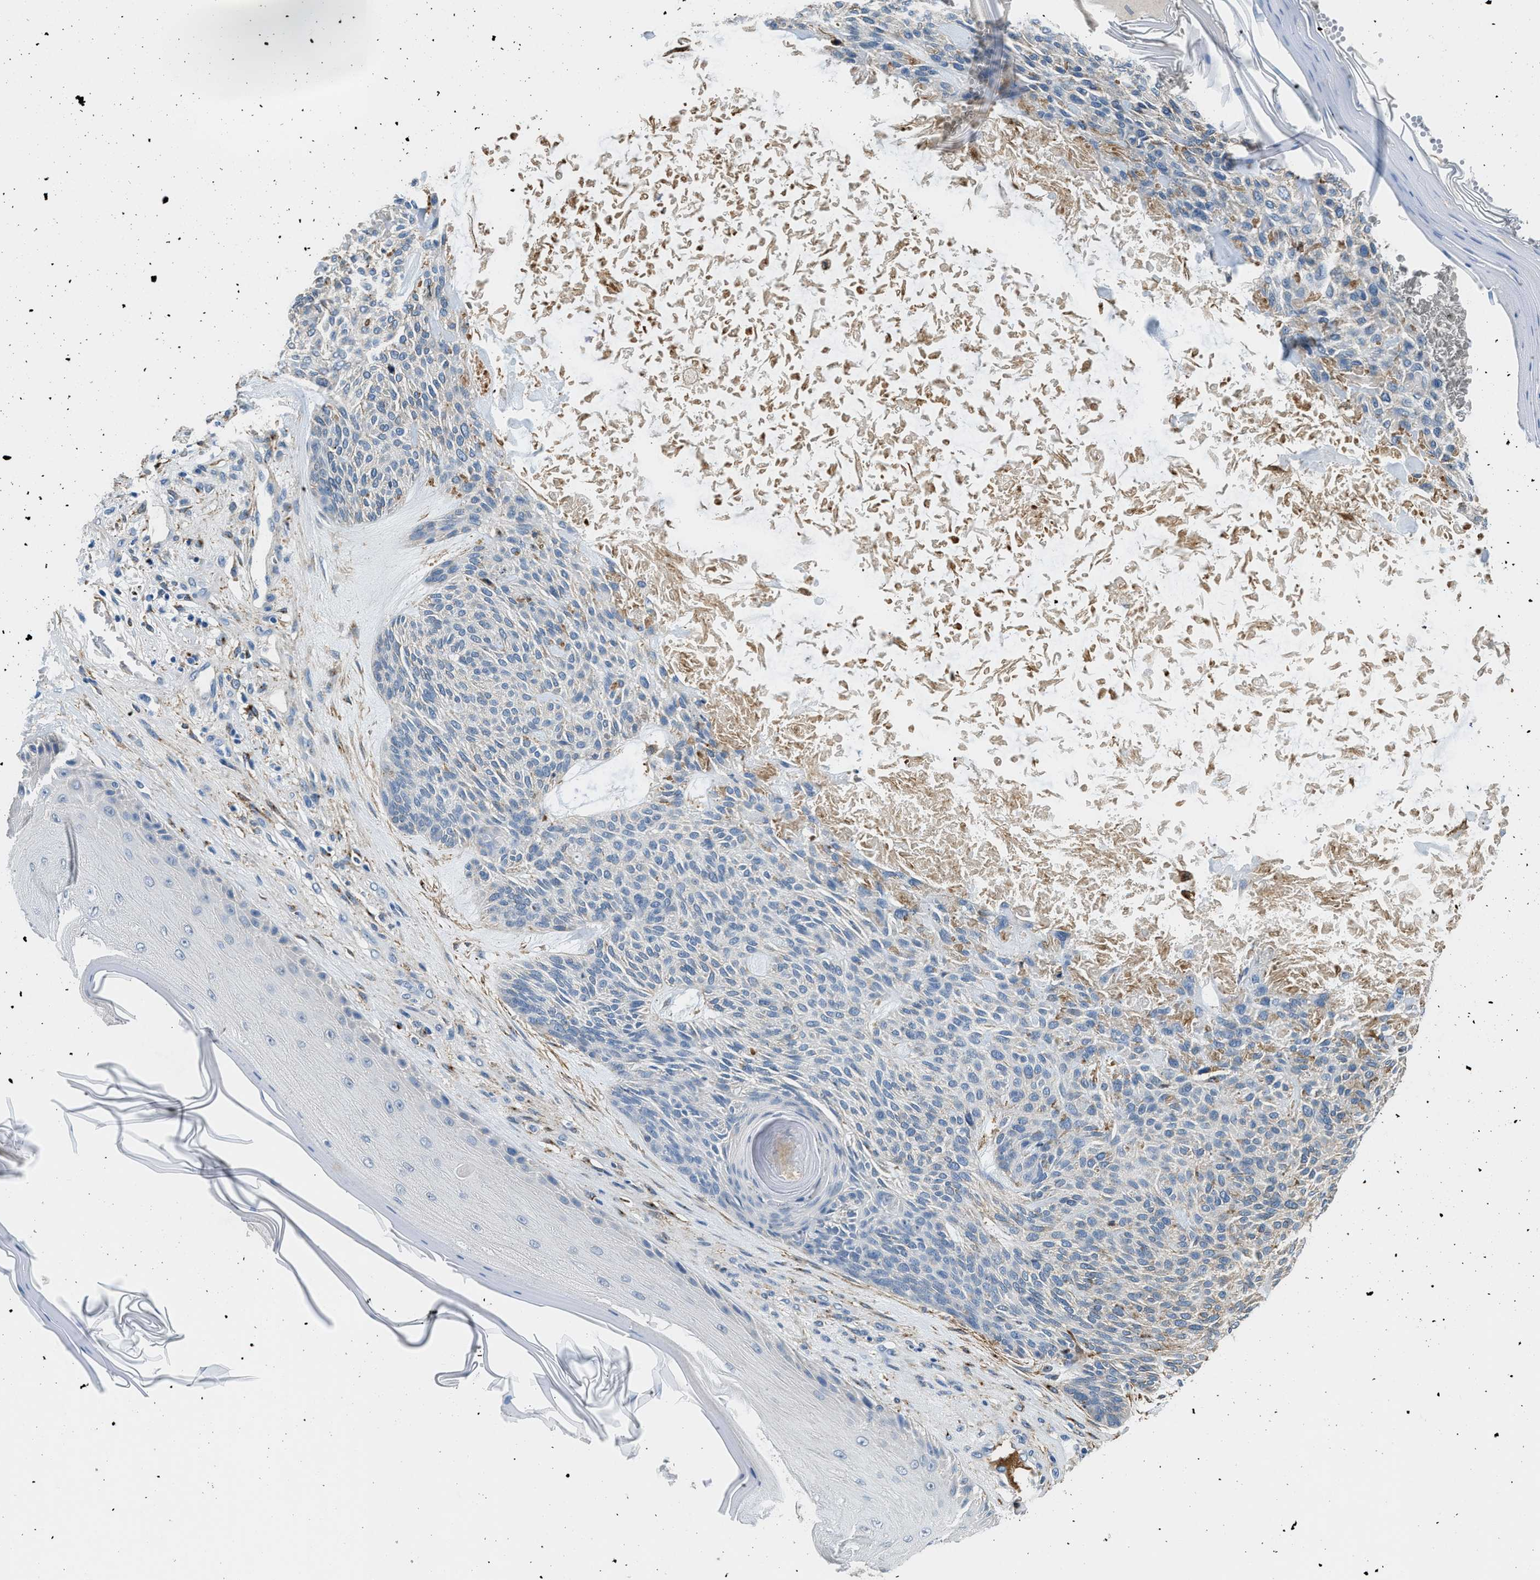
{"staining": {"intensity": "negative", "quantity": "none", "location": "none"}, "tissue": "skin cancer", "cell_type": "Tumor cells", "image_type": "cancer", "snomed": [{"axis": "morphology", "description": "Basal cell carcinoma"}, {"axis": "topography", "description": "Skin"}], "caption": "Immunohistochemical staining of basal cell carcinoma (skin) demonstrates no significant positivity in tumor cells.", "gene": "LRP1", "patient": {"sex": "male", "age": 55}}